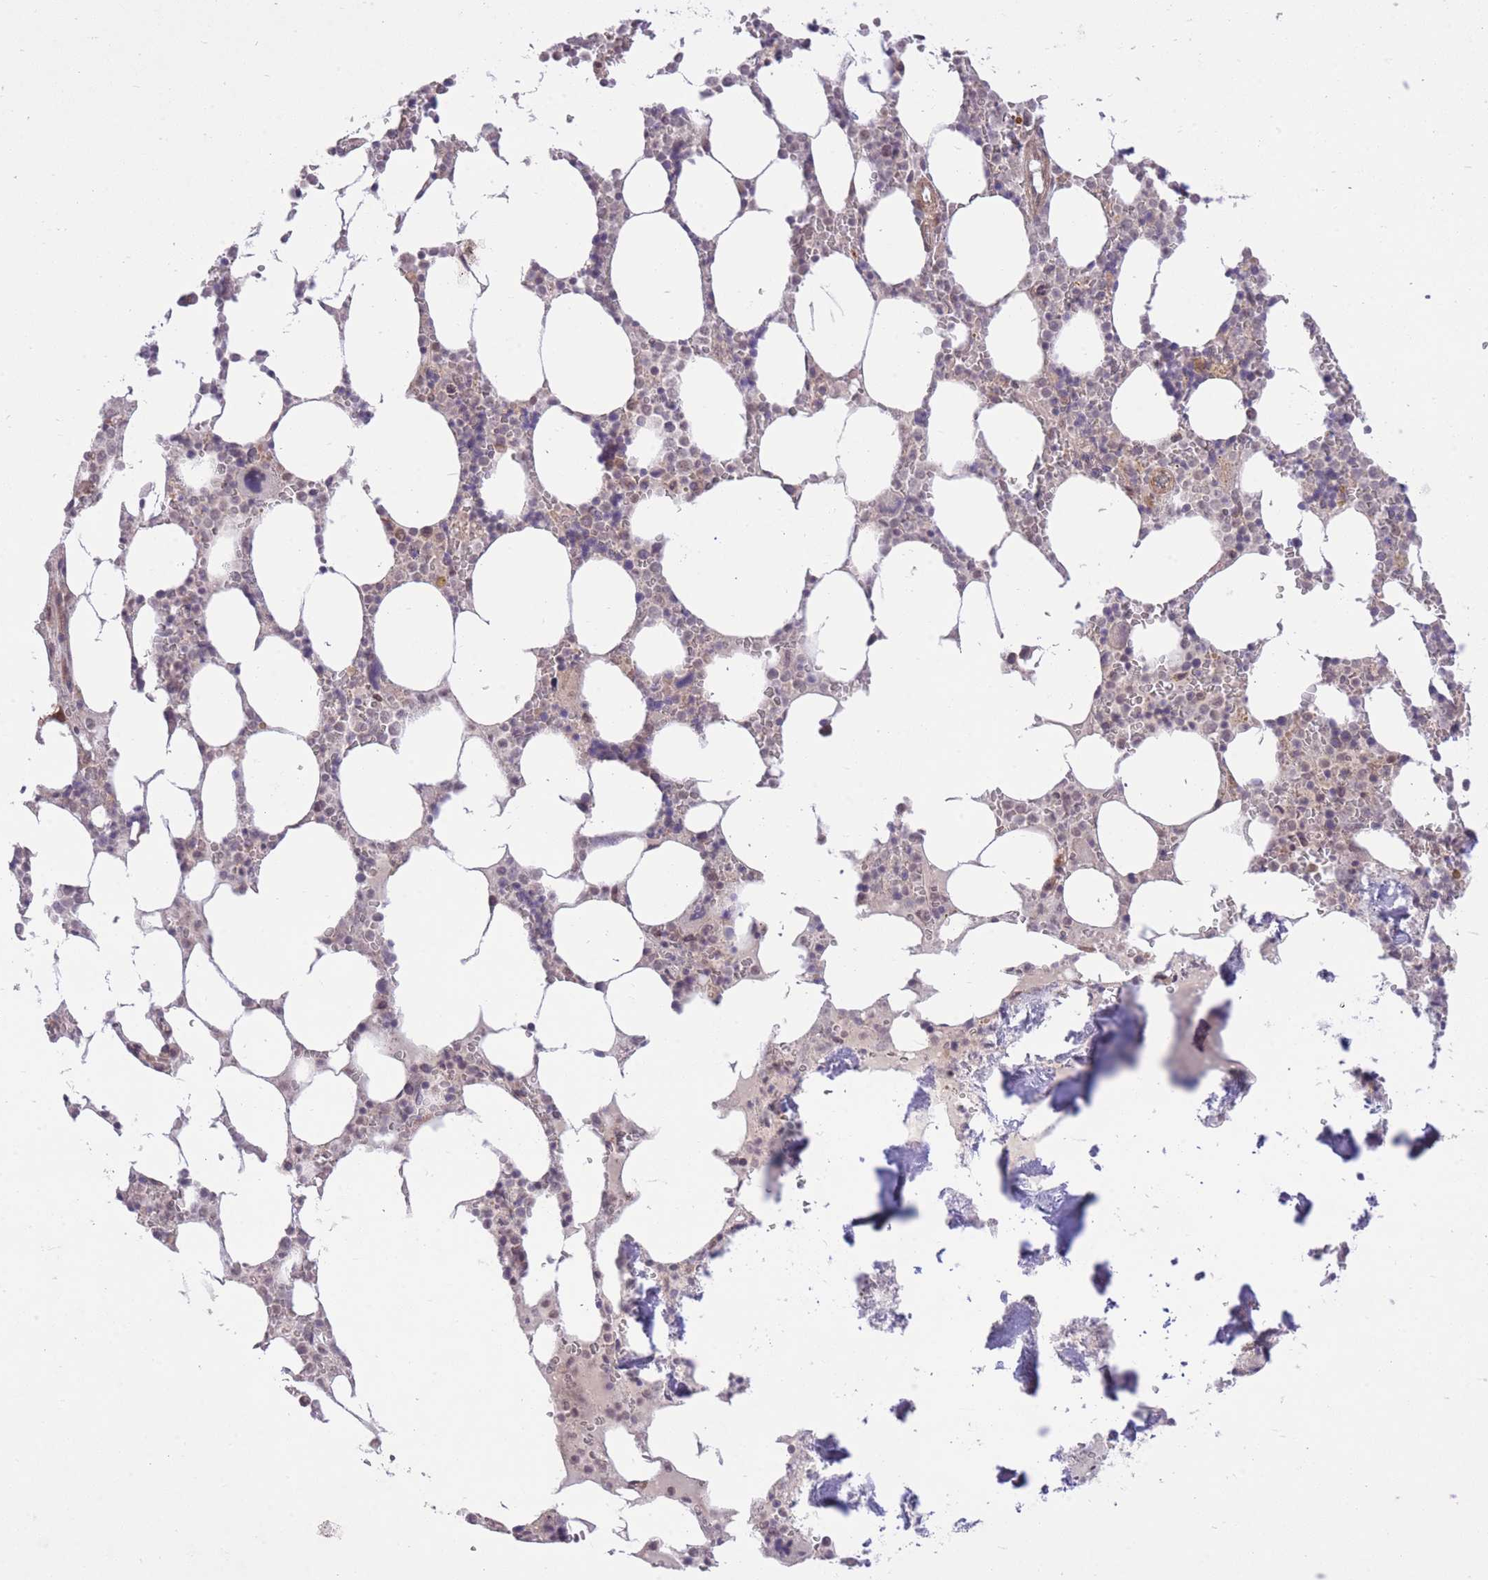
{"staining": {"intensity": "negative", "quantity": "none", "location": "none"}, "tissue": "bone marrow", "cell_type": "Hematopoietic cells", "image_type": "normal", "snomed": [{"axis": "morphology", "description": "Normal tissue, NOS"}, {"axis": "topography", "description": "Bone marrow"}], "caption": "This photomicrograph is of unremarkable bone marrow stained with immunohistochemistry (IHC) to label a protein in brown with the nuclei are counter-stained blue. There is no staining in hematopoietic cells.", "gene": "ELOA2", "patient": {"sex": "male", "age": 64}}